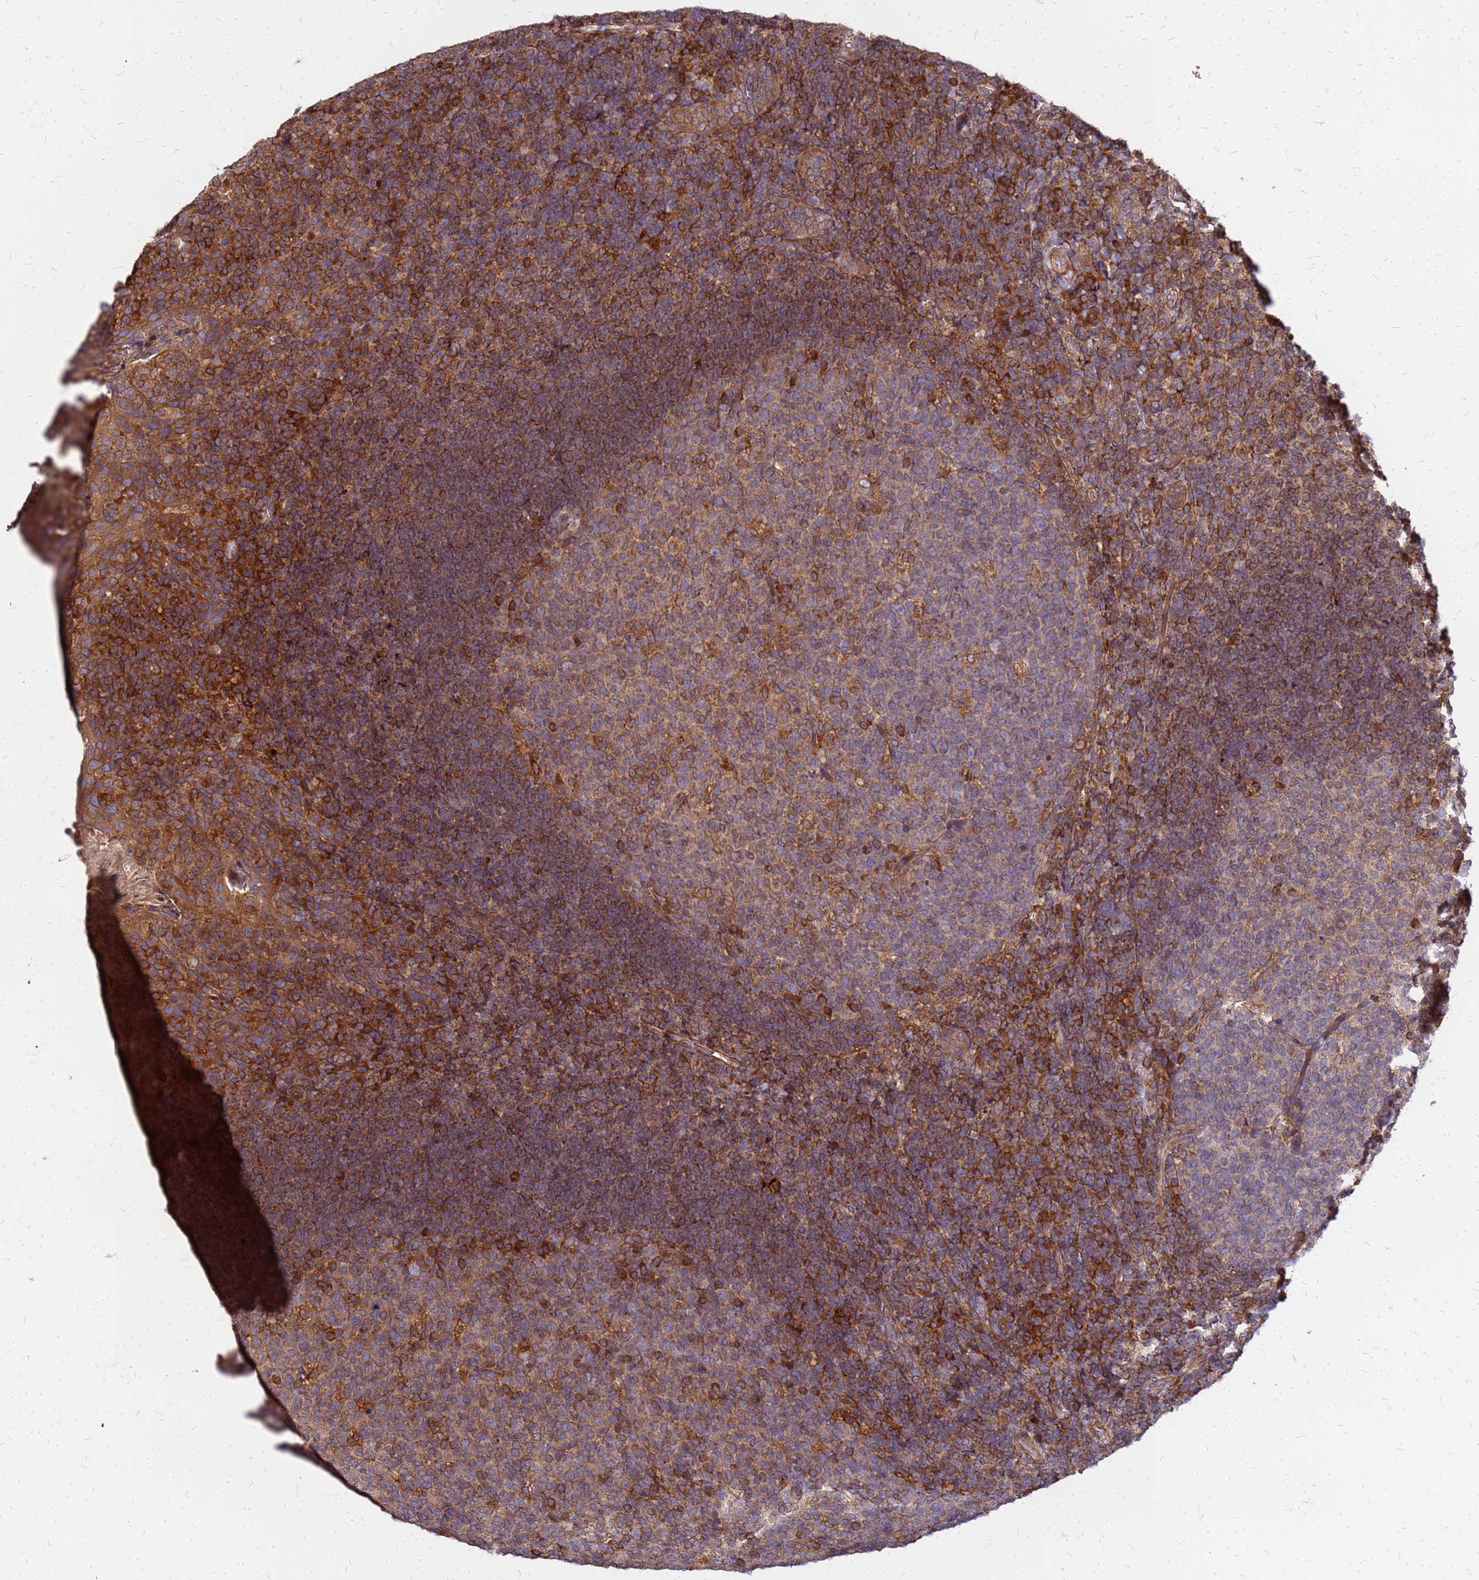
{"staining": {"intensity": "strong", "quantity": "<25%", "location": "cytoplasmic/membranous"}, "tissue": "tonsil", "cell_type": "Germinal center cells", "image_type": "normal", "snomed": [{"axis": "morphology", "description": "Normal tissue, NOS"}, {"axis": "topography", "description": "Tonsil"}], "caption": "Strong cytoplasmic/membranous staining for a protein is present in about <25% of germinal center cells of unremarkable tonsil using immunohistochemistry (IHC).", "gene": "CYBC1", "patient": {"sex": "female", "age": 10}}